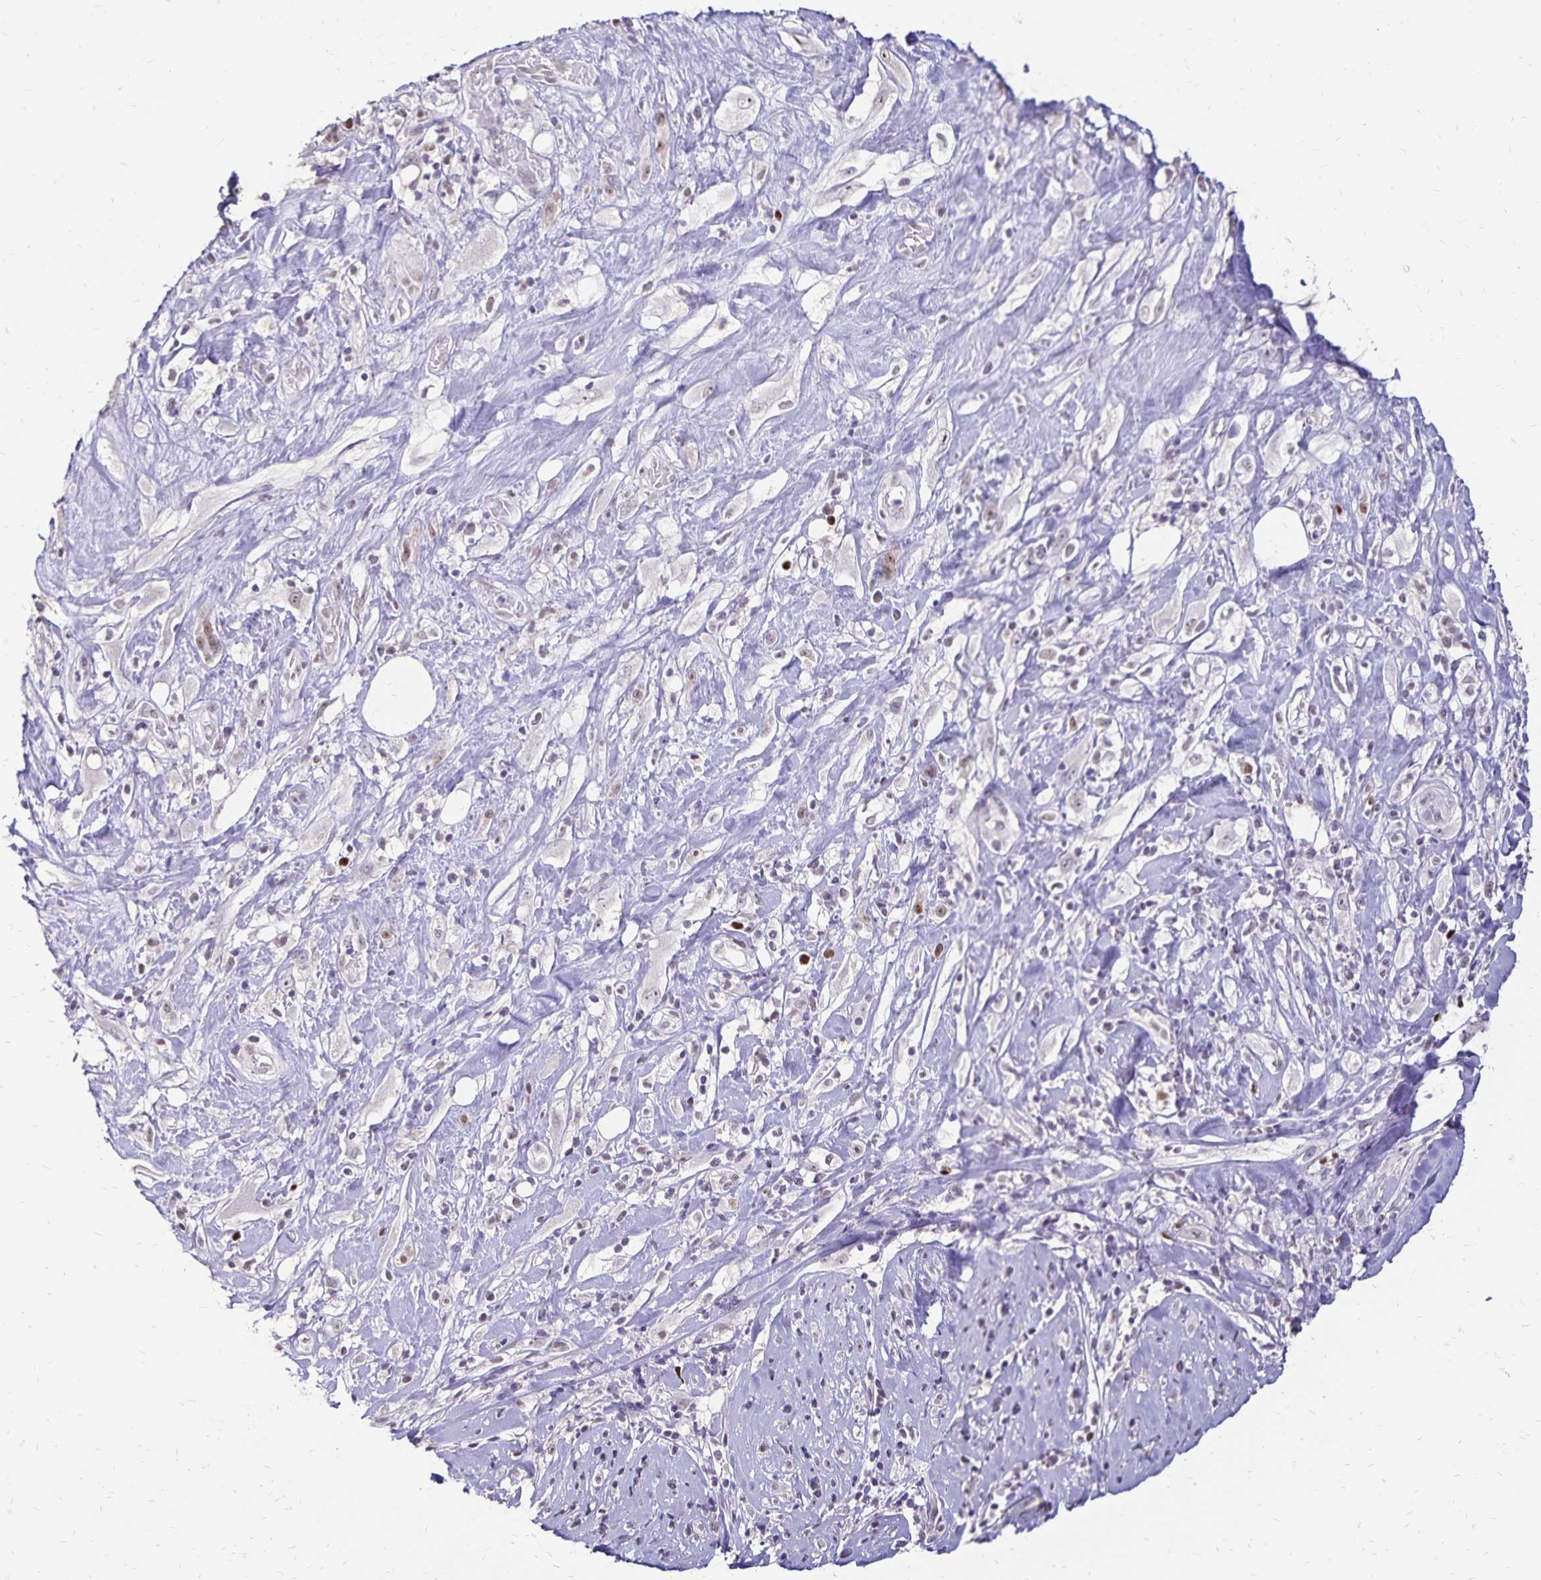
{"staining": {"intensity": "moderate", "quantity": "25%-75%", "location": "nuclear"}, "tissue": "skin cancer", "cell_type": "Tumor cells", "image_type": "cancer", "snomed": [{"axis": "morphology", "description": "Squamous cell carcinoma, NOS"}, {"axis": "topography", "description": "Skin"}], "caption": "Protein expression analysis of human skin cancer reveals moderate nuclear staining in approximately 25%-75% of tumor cells.", "gene": "POLB", "patient": {"sex": "male", "age": 82}}